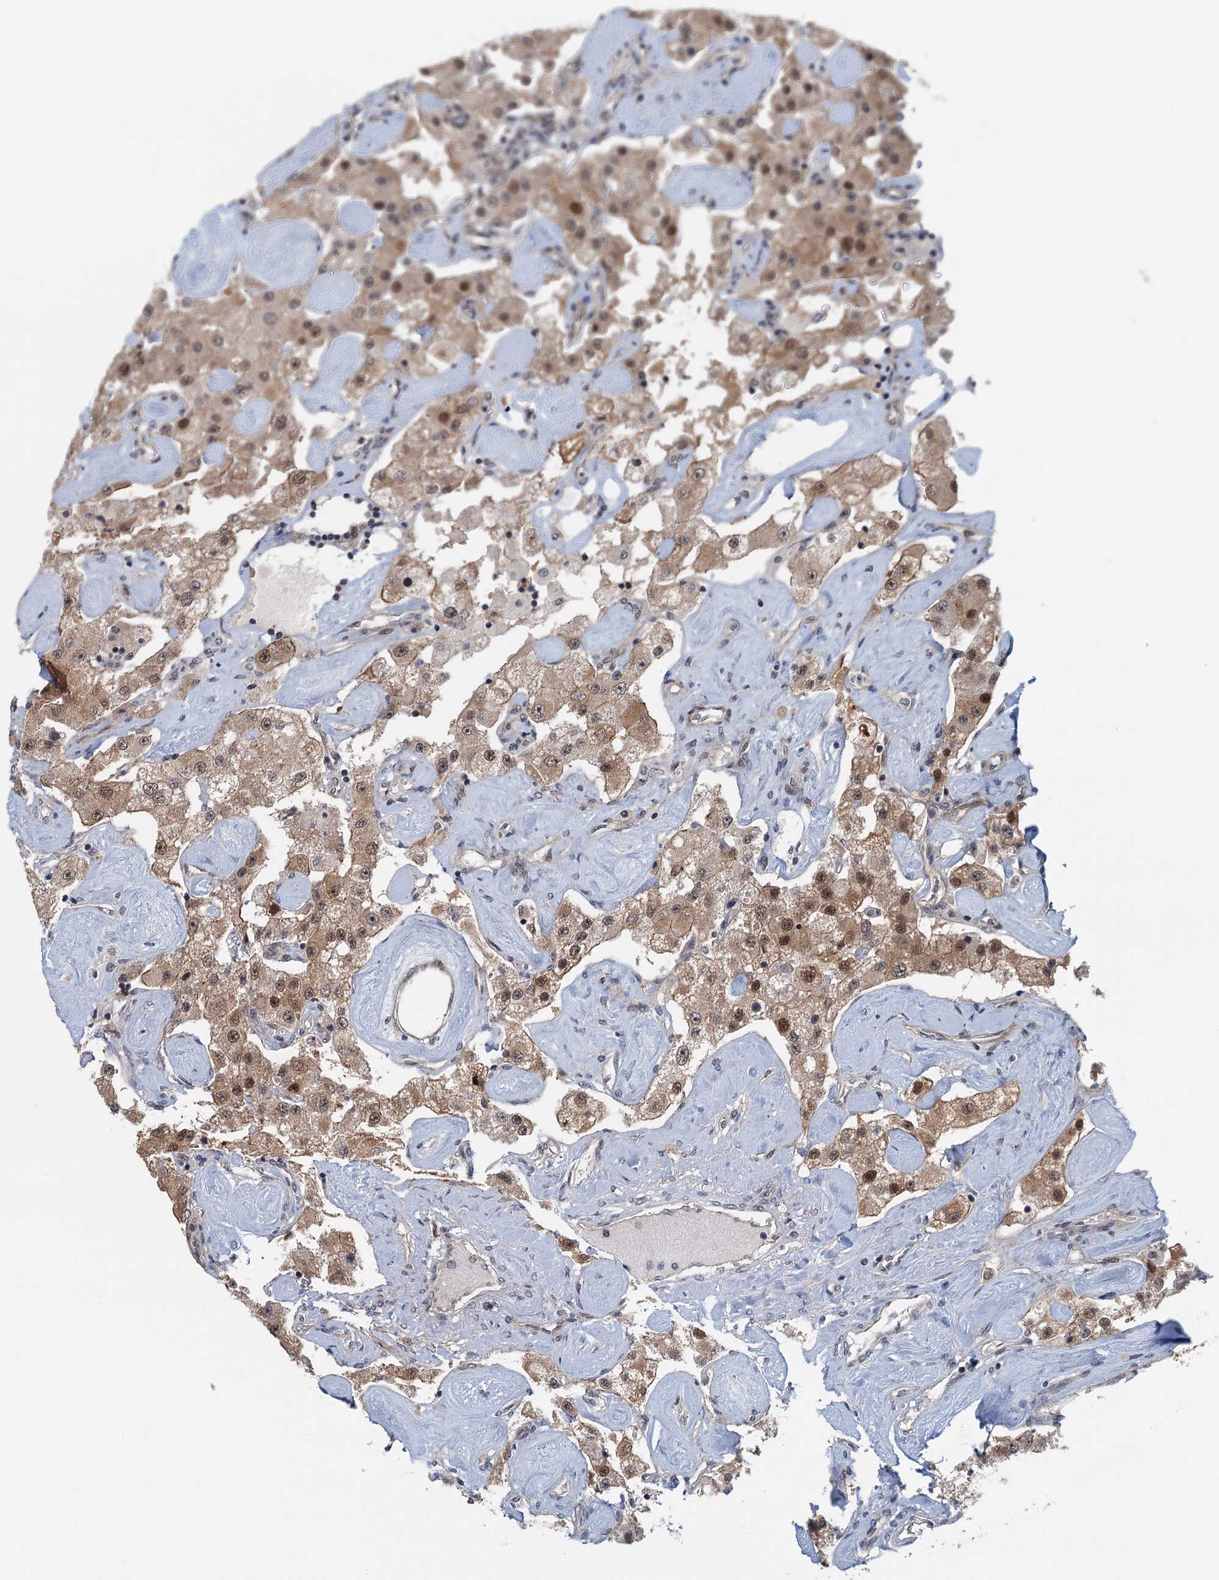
{"staining": {"intensity": "moderate", "quantity": ">75%", "location": "cytoplasmic/membranous,nuclear"}, "tissue": "carcinoid", "cell_type": "Tumor cells", "image_type": "cancer", "snomed": [{"axis": "morphology", "description": "Carcinoid, malignant, NOS"}, {"axis": "topography", "description": "Pancreas"}], "caption": "Brown immunohistochemical staining in human carcinoid exhibits moderate cytoplasmic/membranous and nuclear positivity in about >75% of tumor cells.", "gene": "TAS2R42", "patient": {"sex": "male", "age": 41}}